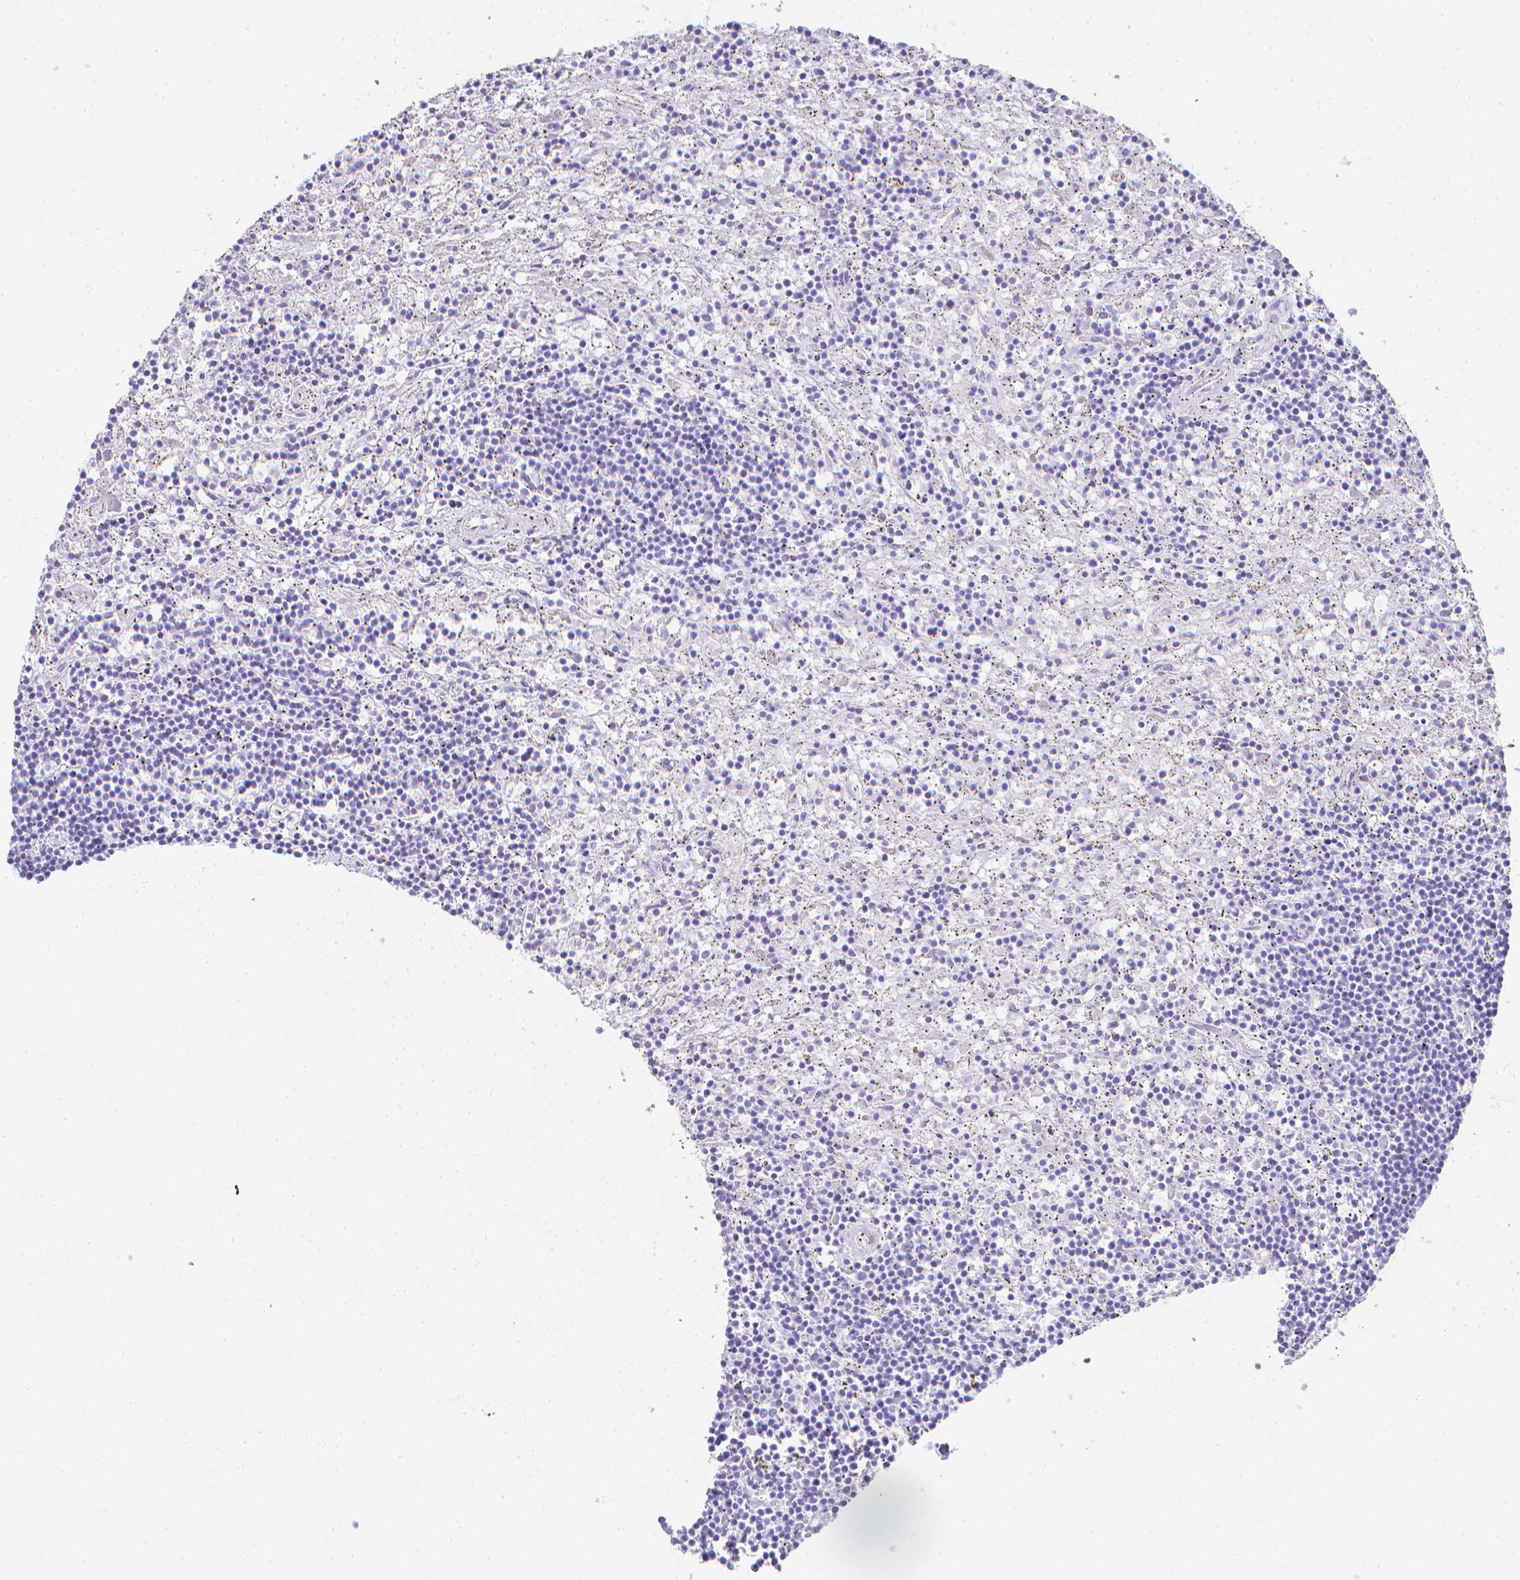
{"staining": {"intensity": "negative", "quantity": "none", "location": "none"}, "tissue": "lymphoma", "cell_type": "Tumor cells", "image_type": "cancer", "snomed": [{"axis": "morphology", "description": "Malignant lymphoma, non-Hodgkin's type, Low grade"}, {"axis": "topography", "description": "Spleen"}], "caption": "Immunohistochemistry (IHC) of lymphoma shows no expression in tumor cells.", "gene": "LGALS4", "patient": {"sex": "male", "age": 76}}